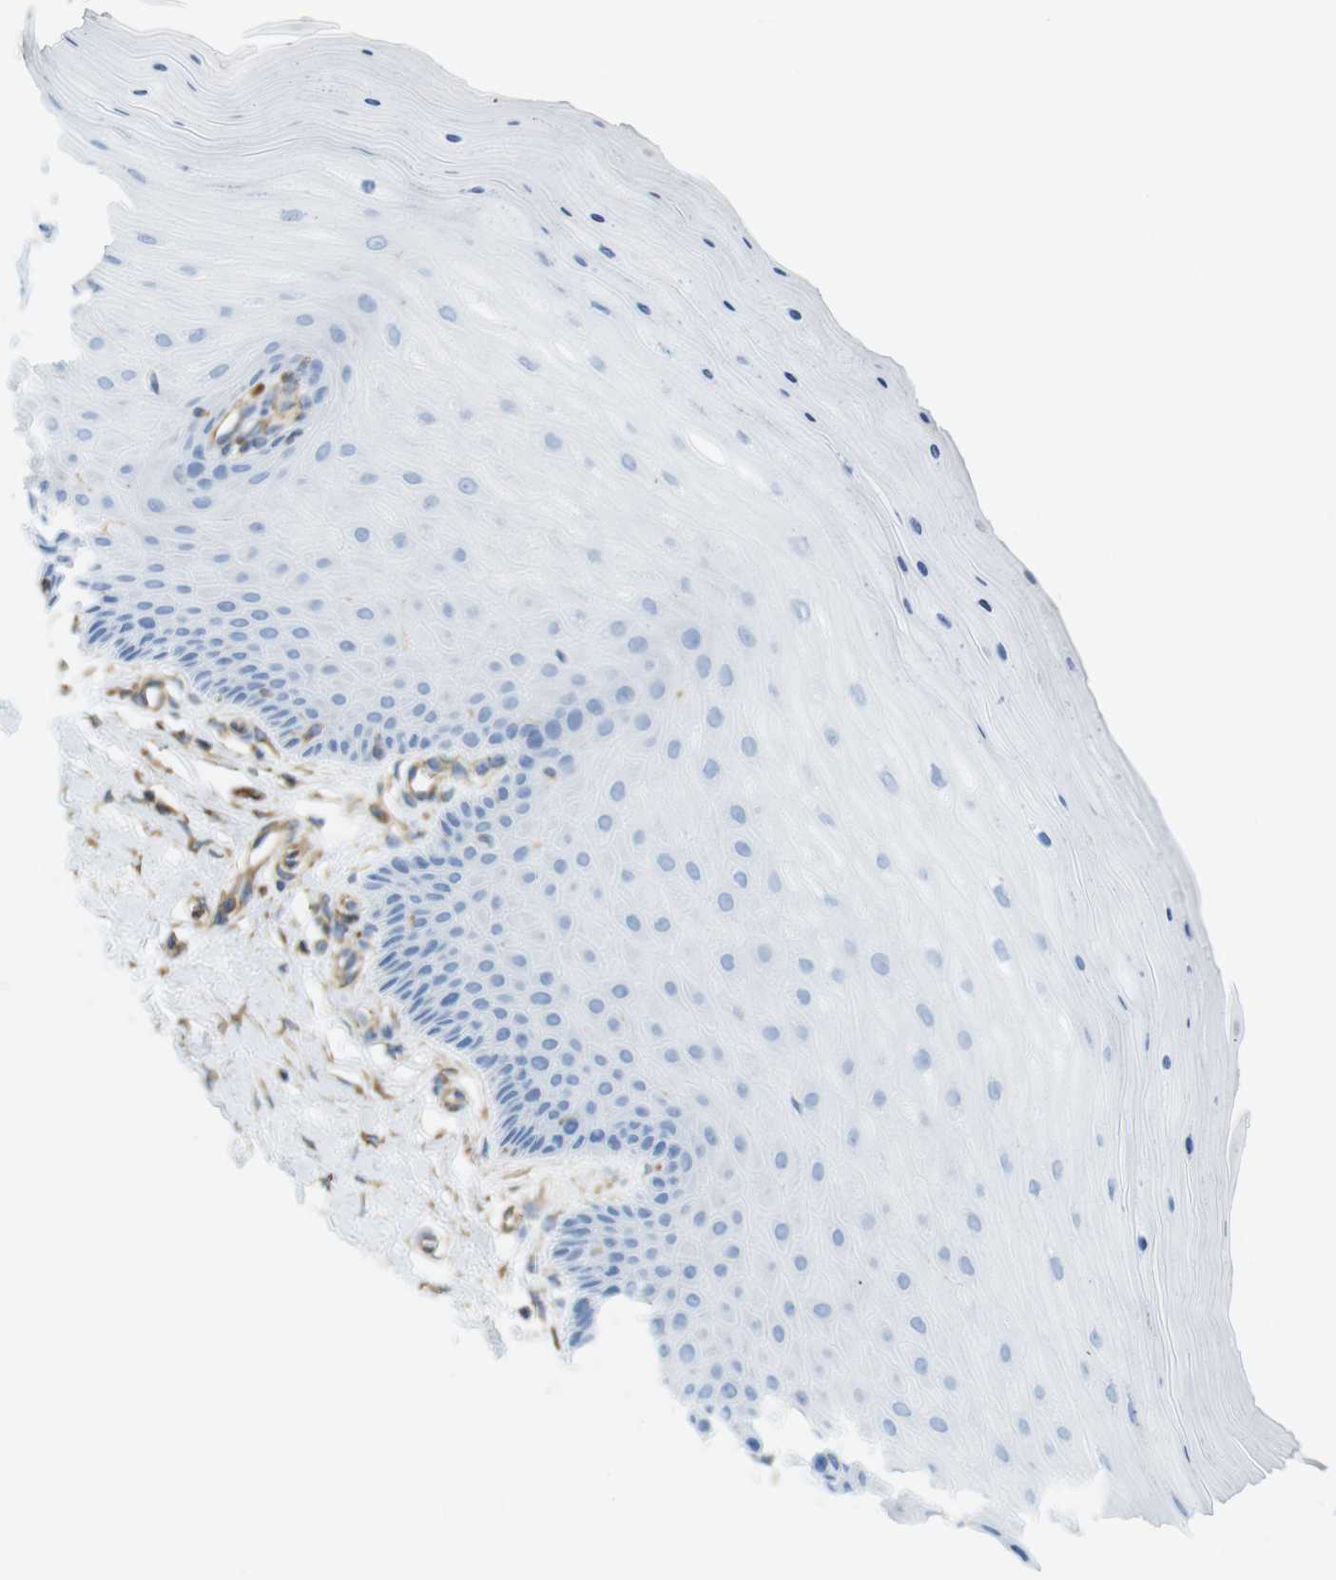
{"staining": {"intensity": "negative", "quantity": "none", "location": "none"}, "tissue": "cervix", "cell_type": "Squamous epithelial cells", "image_type": "normal", "snomed": [{"axis": "morphology", "description": "Normal tissue, NOS"}, {"axis": "topography", "description": "Cervix"}], "caption": "Immunohistochemistry (IHC) image of unremarkable cervix stained for a protein (brown), which exhibits no positivity in squamous epithelial cells.", "gene": "MS4A10", "patient": {"sex": "female", "age": 55}}